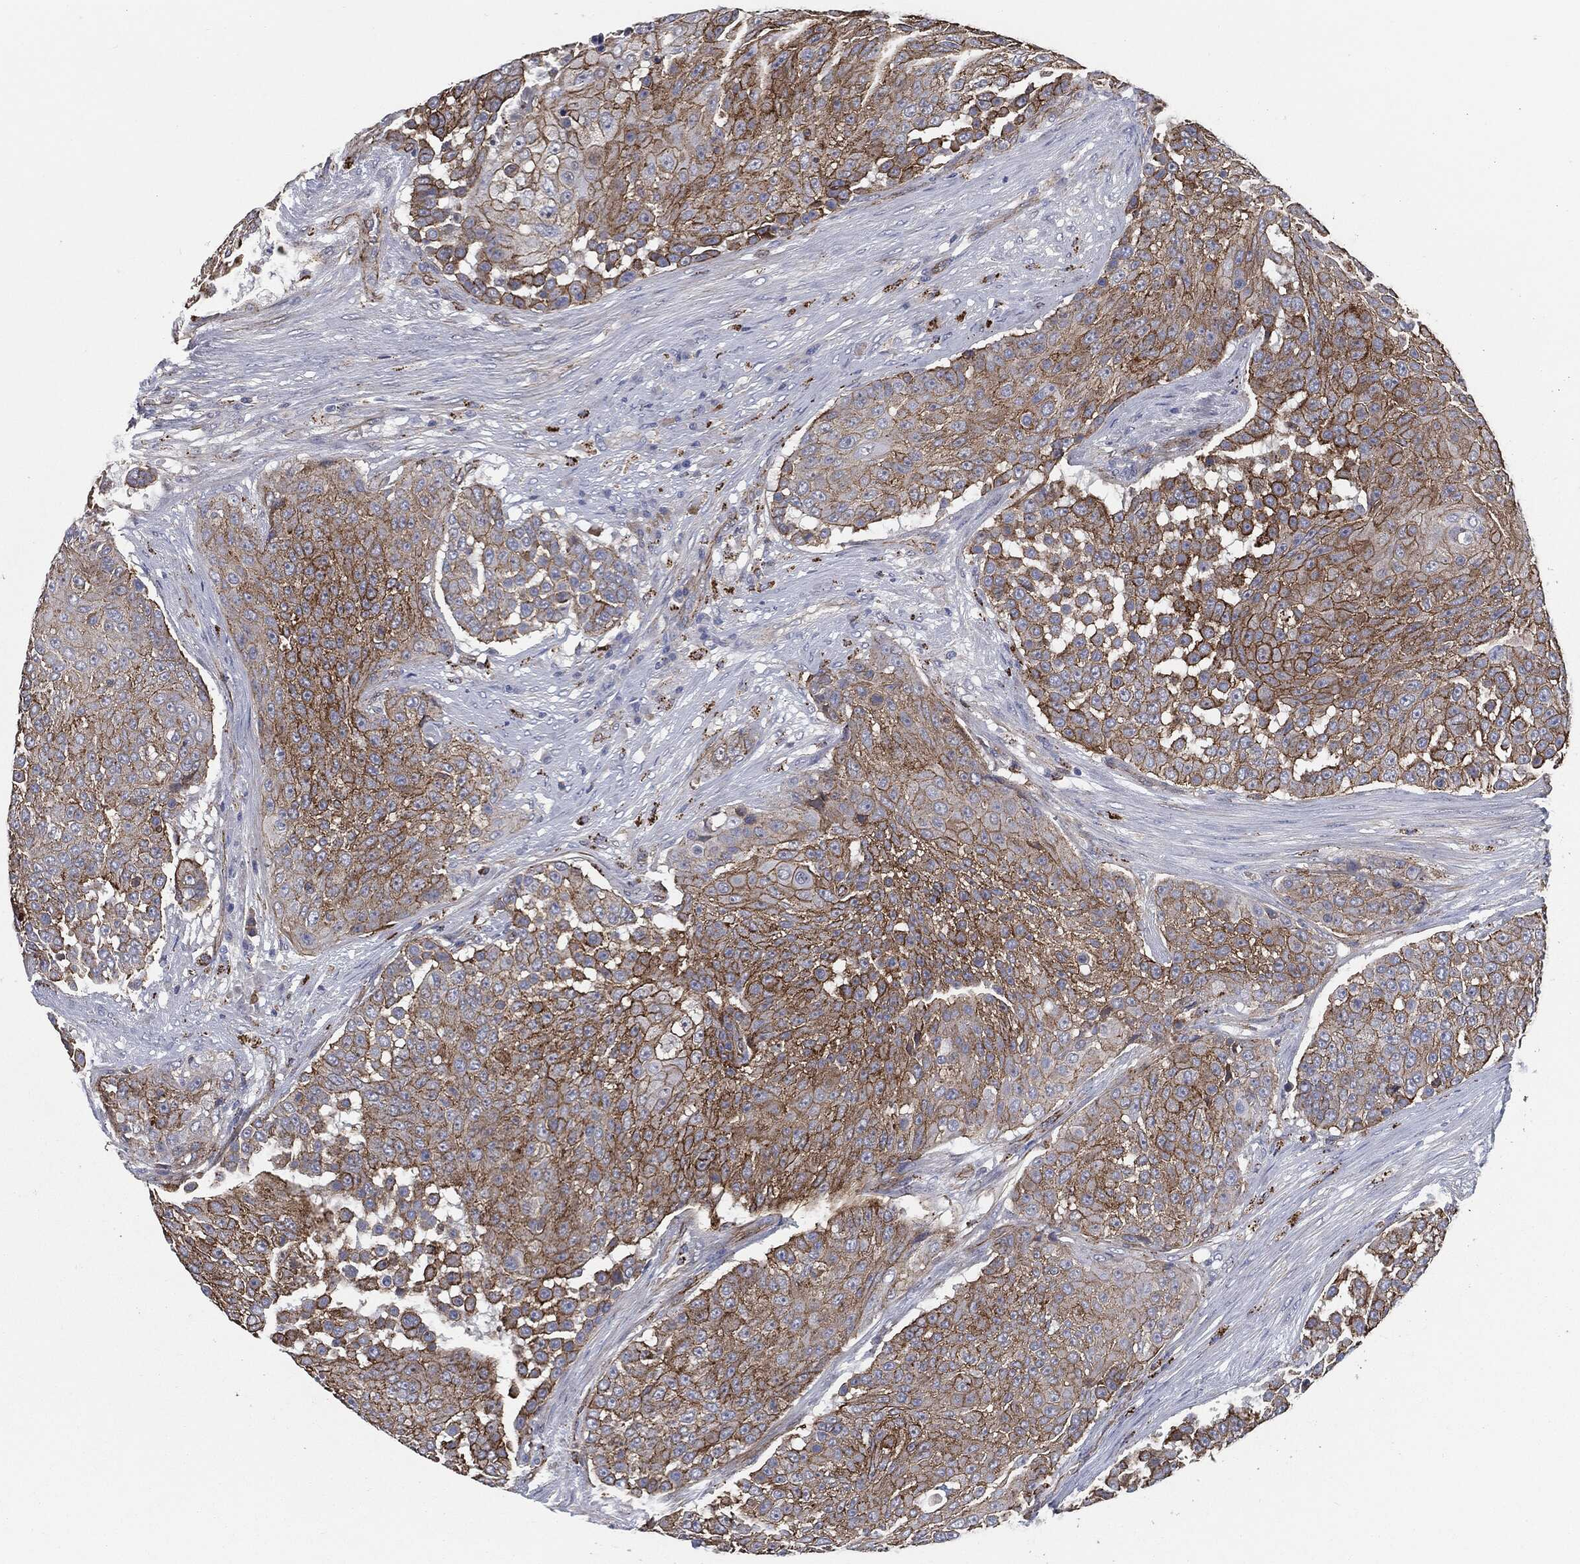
{"staining": {"intensity": "strong", "quantity": "25%-75%", "location": "cytoplasmic/membranous"}, "tissue": "urothelial cancer", "cell_type": "Tumor cells", "image_type": "cancer", "snomed": [{"axis": "morphology", "description": "Urothelial carcinoma, High grade"}, {"axis": "topography", "description": "Urinary bladder"}], "caption": "Urothelial cancer stained for a protein (brown) displays strong cytoplasmic/membranous positive staining in approximately 25%-75% of tumor cells.", "gene": "SVIL", "patient": {"sex": "female", "age": 63}}